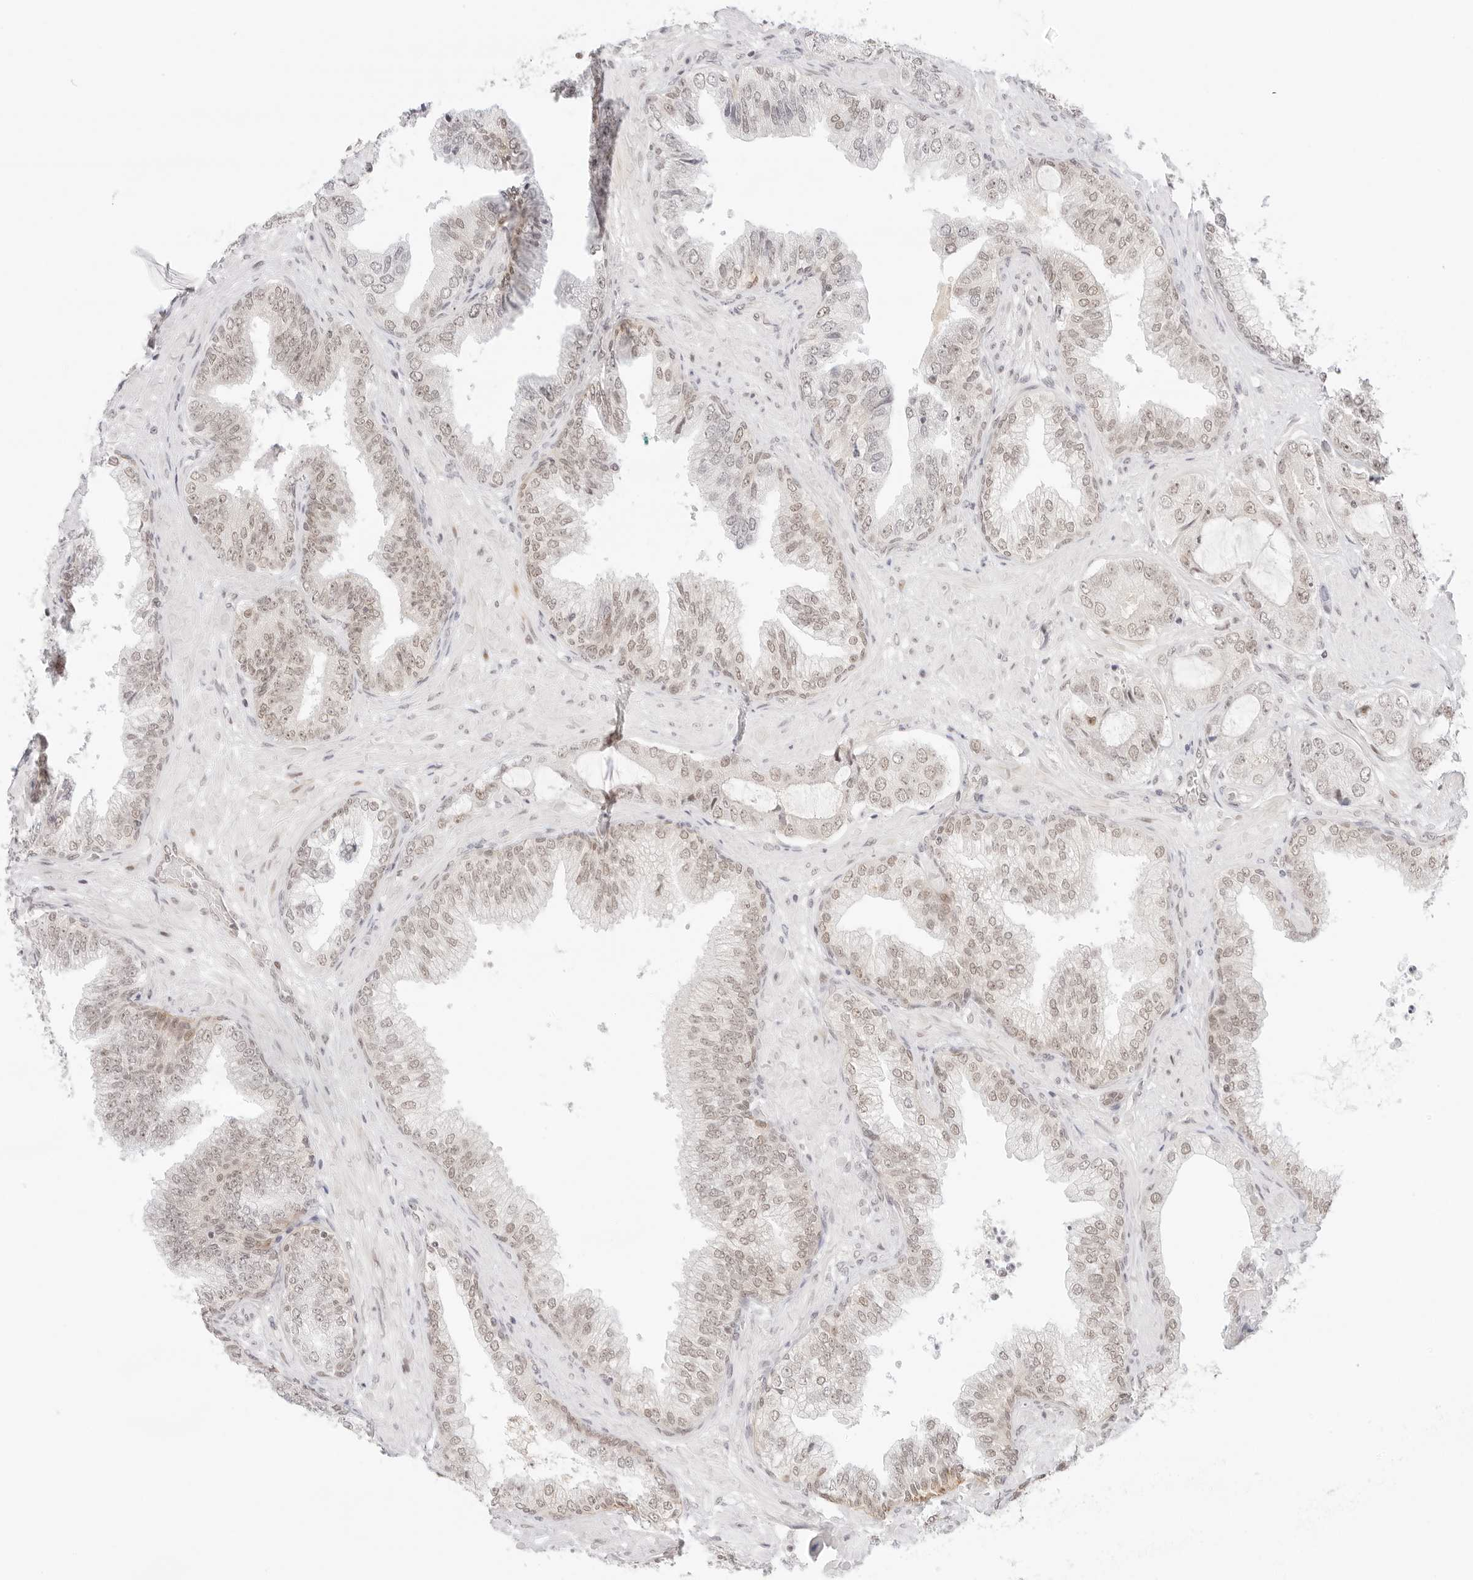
{"staining": {"intensity": "weak", "quantity": "25%-75%", "location": "nuclear"}, "tissue": "prostate cancer", "cell_type": "Tumor cells", "image_type": "cancer", "snomed": [{"axis": "morphology", "description": "Adenocarcinoma, High grade"}, {"axis": "topography", "description": "Prostate"}], "caption": "This micrograph exhibits immunohistochemistry (IHC) staining of human prostate cancer, with low weak nuclear expression in approximately 25%-75% of tumor cells.", "gene": "ITGA6", "patient": {"sex": "male", "age": 59}}